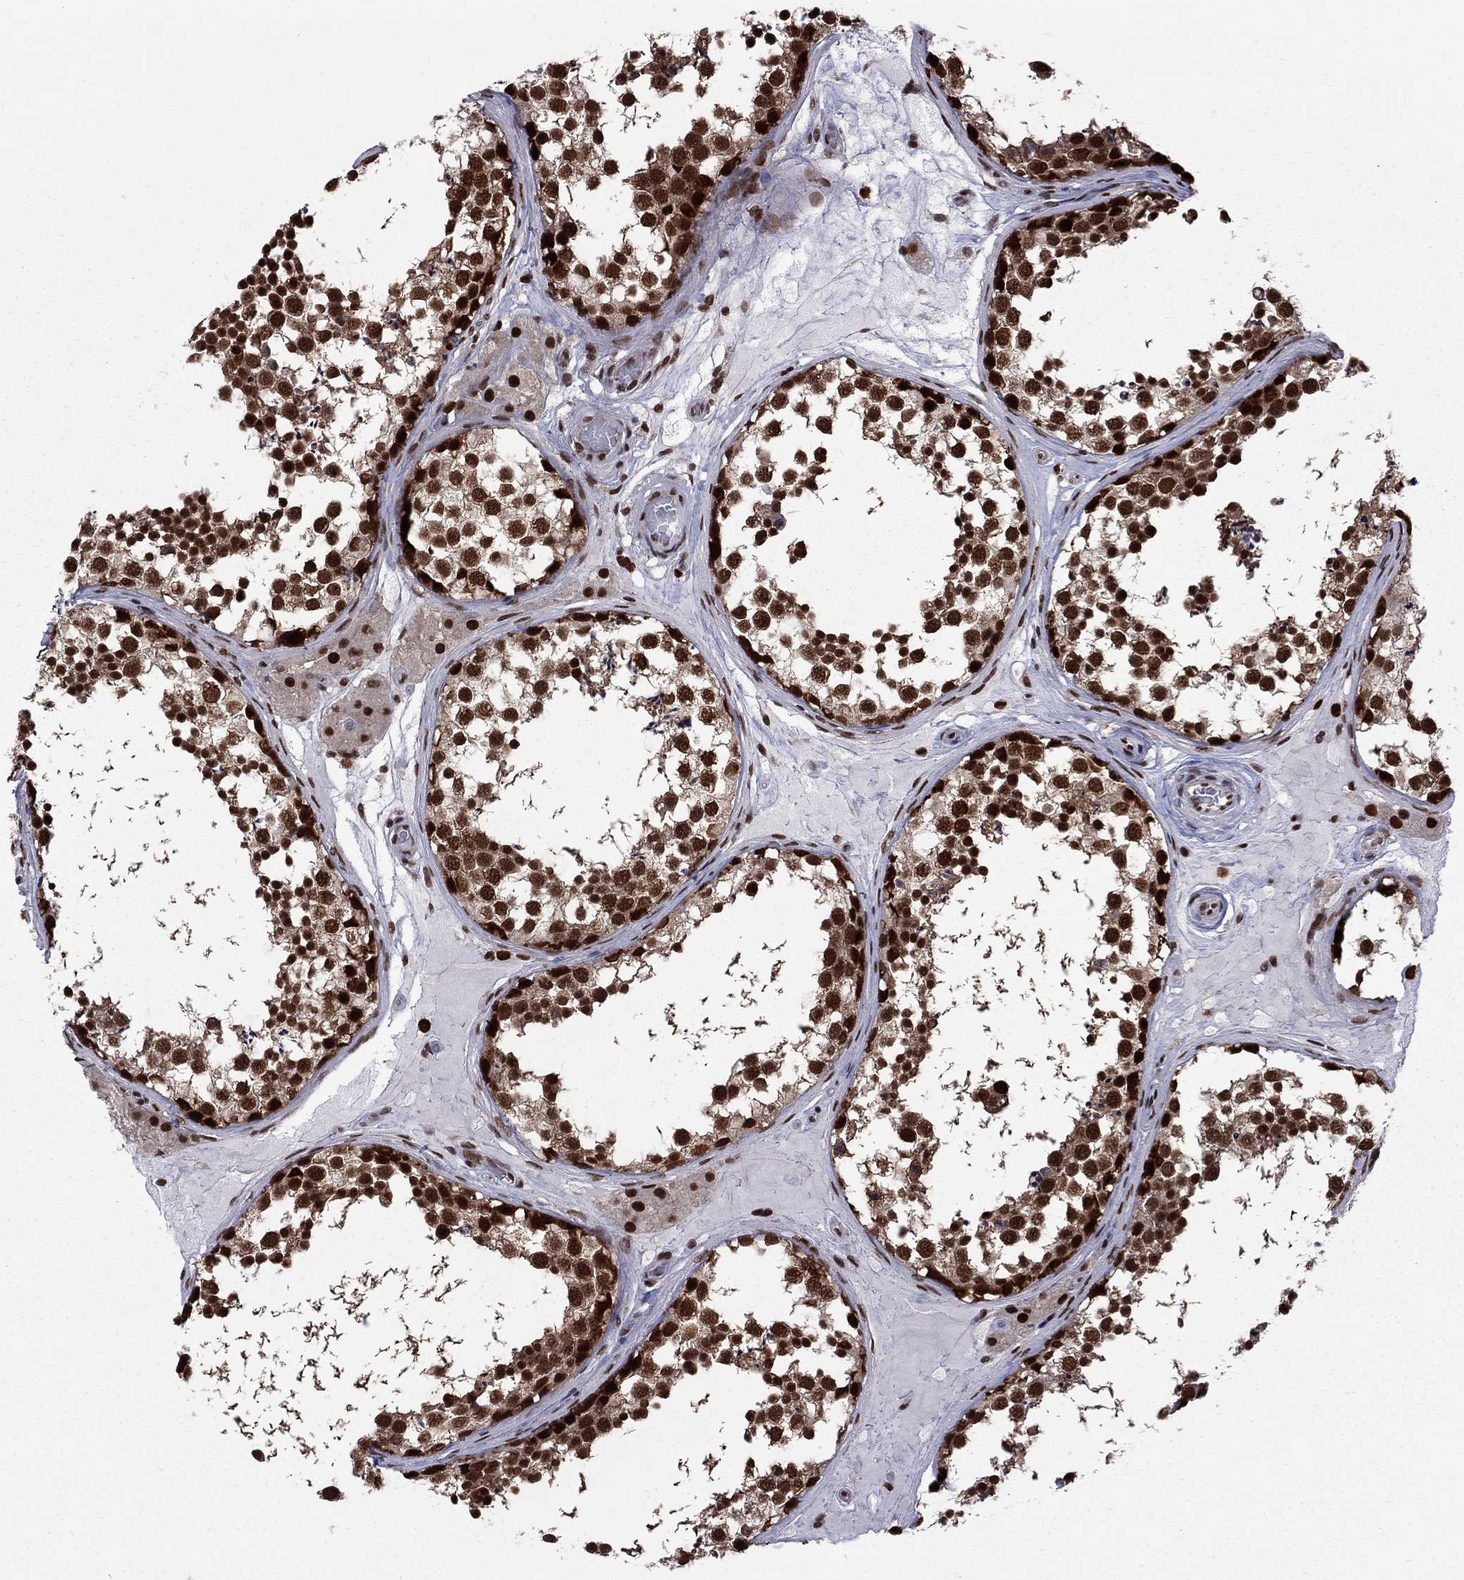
{"staining": {"intensity": "strong", "quantity": ">75%", "location": "nuclear"}, "tissue": "testis", "cell_type": "Cells in seminiferous ducts", "image_type": "normal", "snomed": [{"axis": "morphology", "description": "Normal tissue, NOS"}, {"axis": "morphology", "description": "Seminoma, NOS"}, {"axis": "topography", "description": "Testis"}], "caption": "This image exhibits immunohistochemistry staining of normal human testis, with high strong nuclear staining in approximately >75% of cells in seminiferous ducts.", "gene": "MED25", "patient": {"sex": "male", "age": 65}}